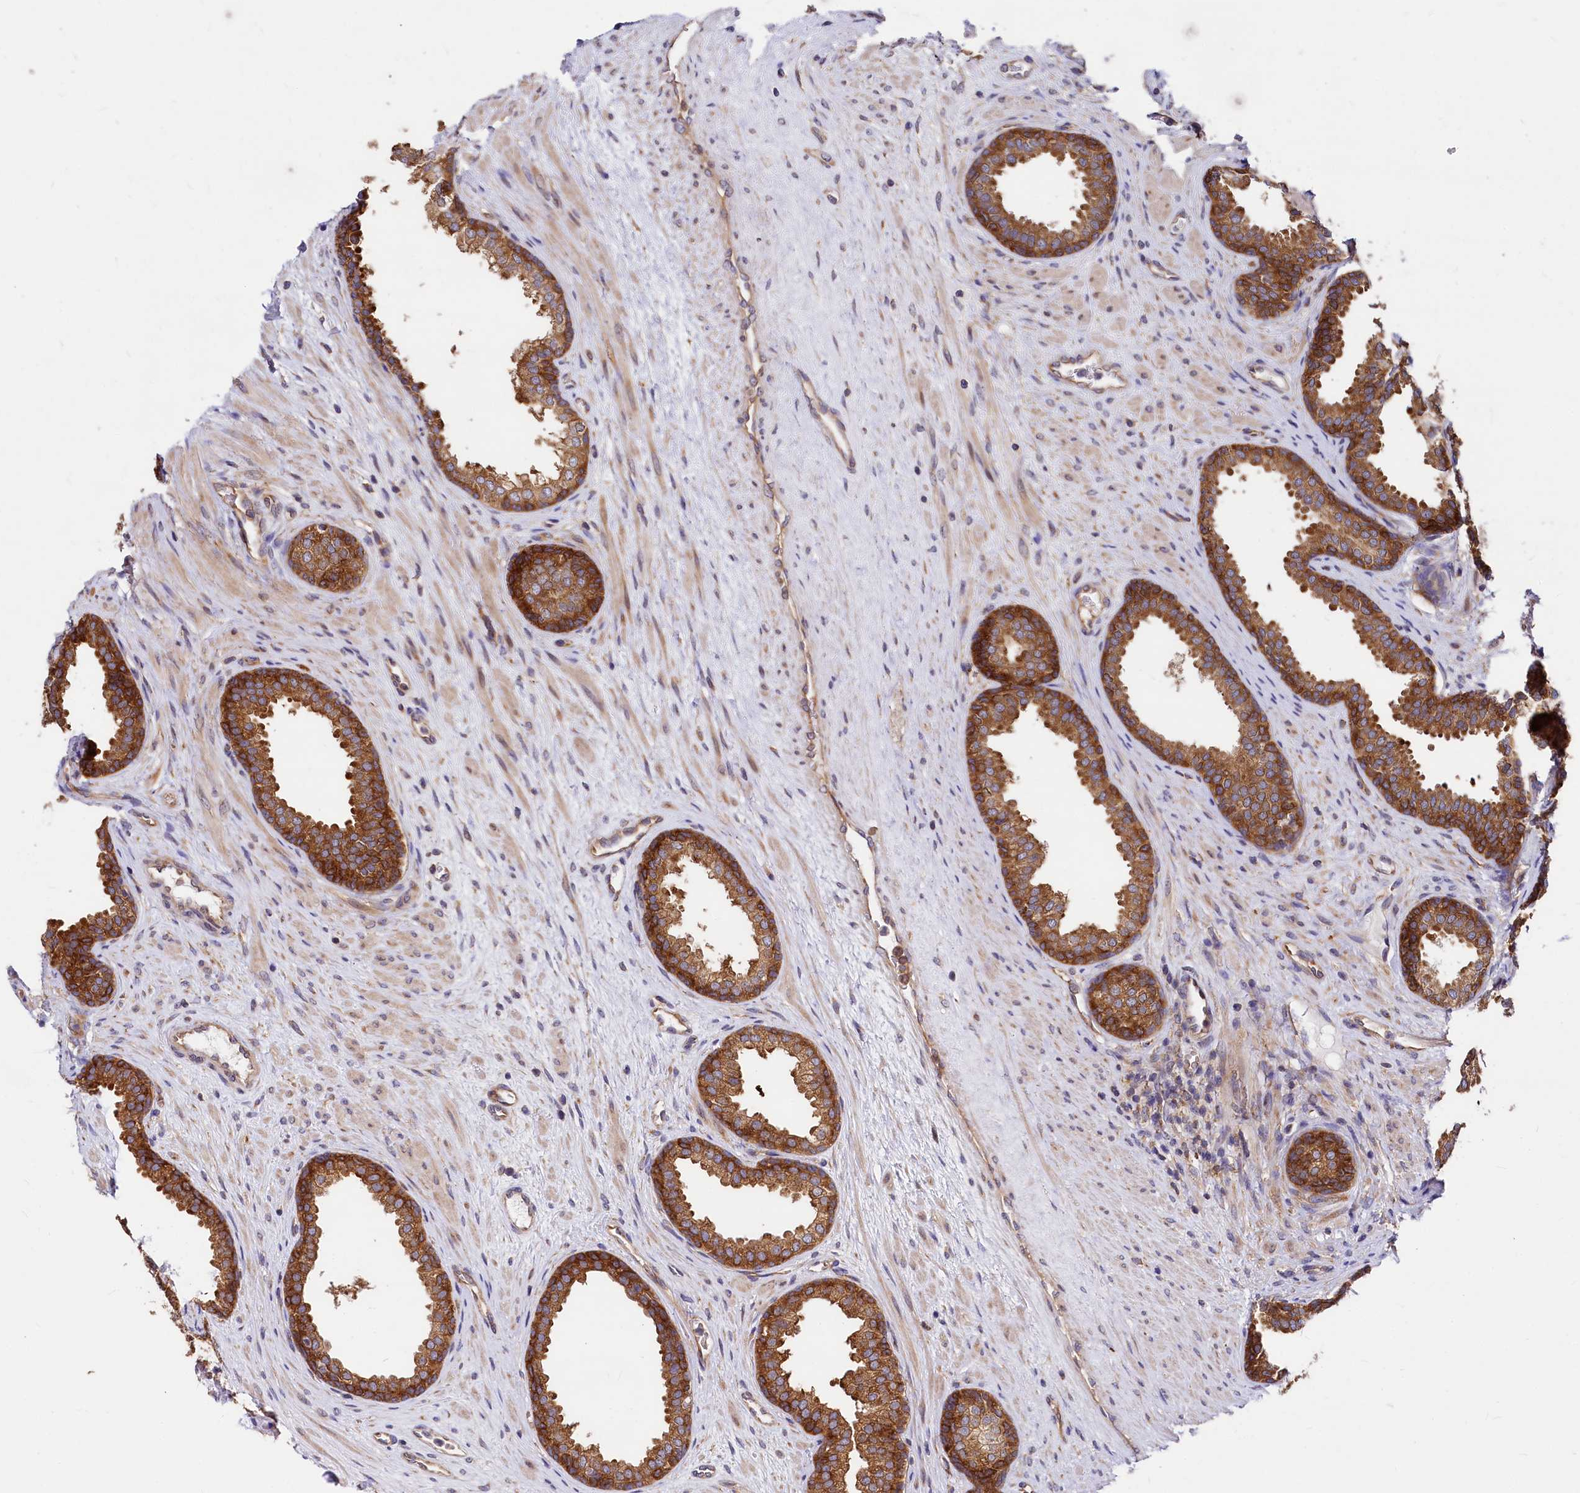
{"staining": {"intensity": "strong", "quantity": ">75%", "location": "cytoplasmic/membranous"}, "tissue": "prostate", "cell_type": "Glandular cells", "image_type": "normal", "snomed": [{"axis": "morphology", "description": "Normal tissue, NOS"}, {"axis": "topography", "description": "Prostate"}], "caption": "A brown stain highlights strong cytoplasmic/membranous staining of a protein in glandular cells of unremarkable prostate. (DAB IHC, brown staining for protein, blue staining for nuclei).", "gene": "EIF2B2", "patient": {"sex": "male", "age": 76}}